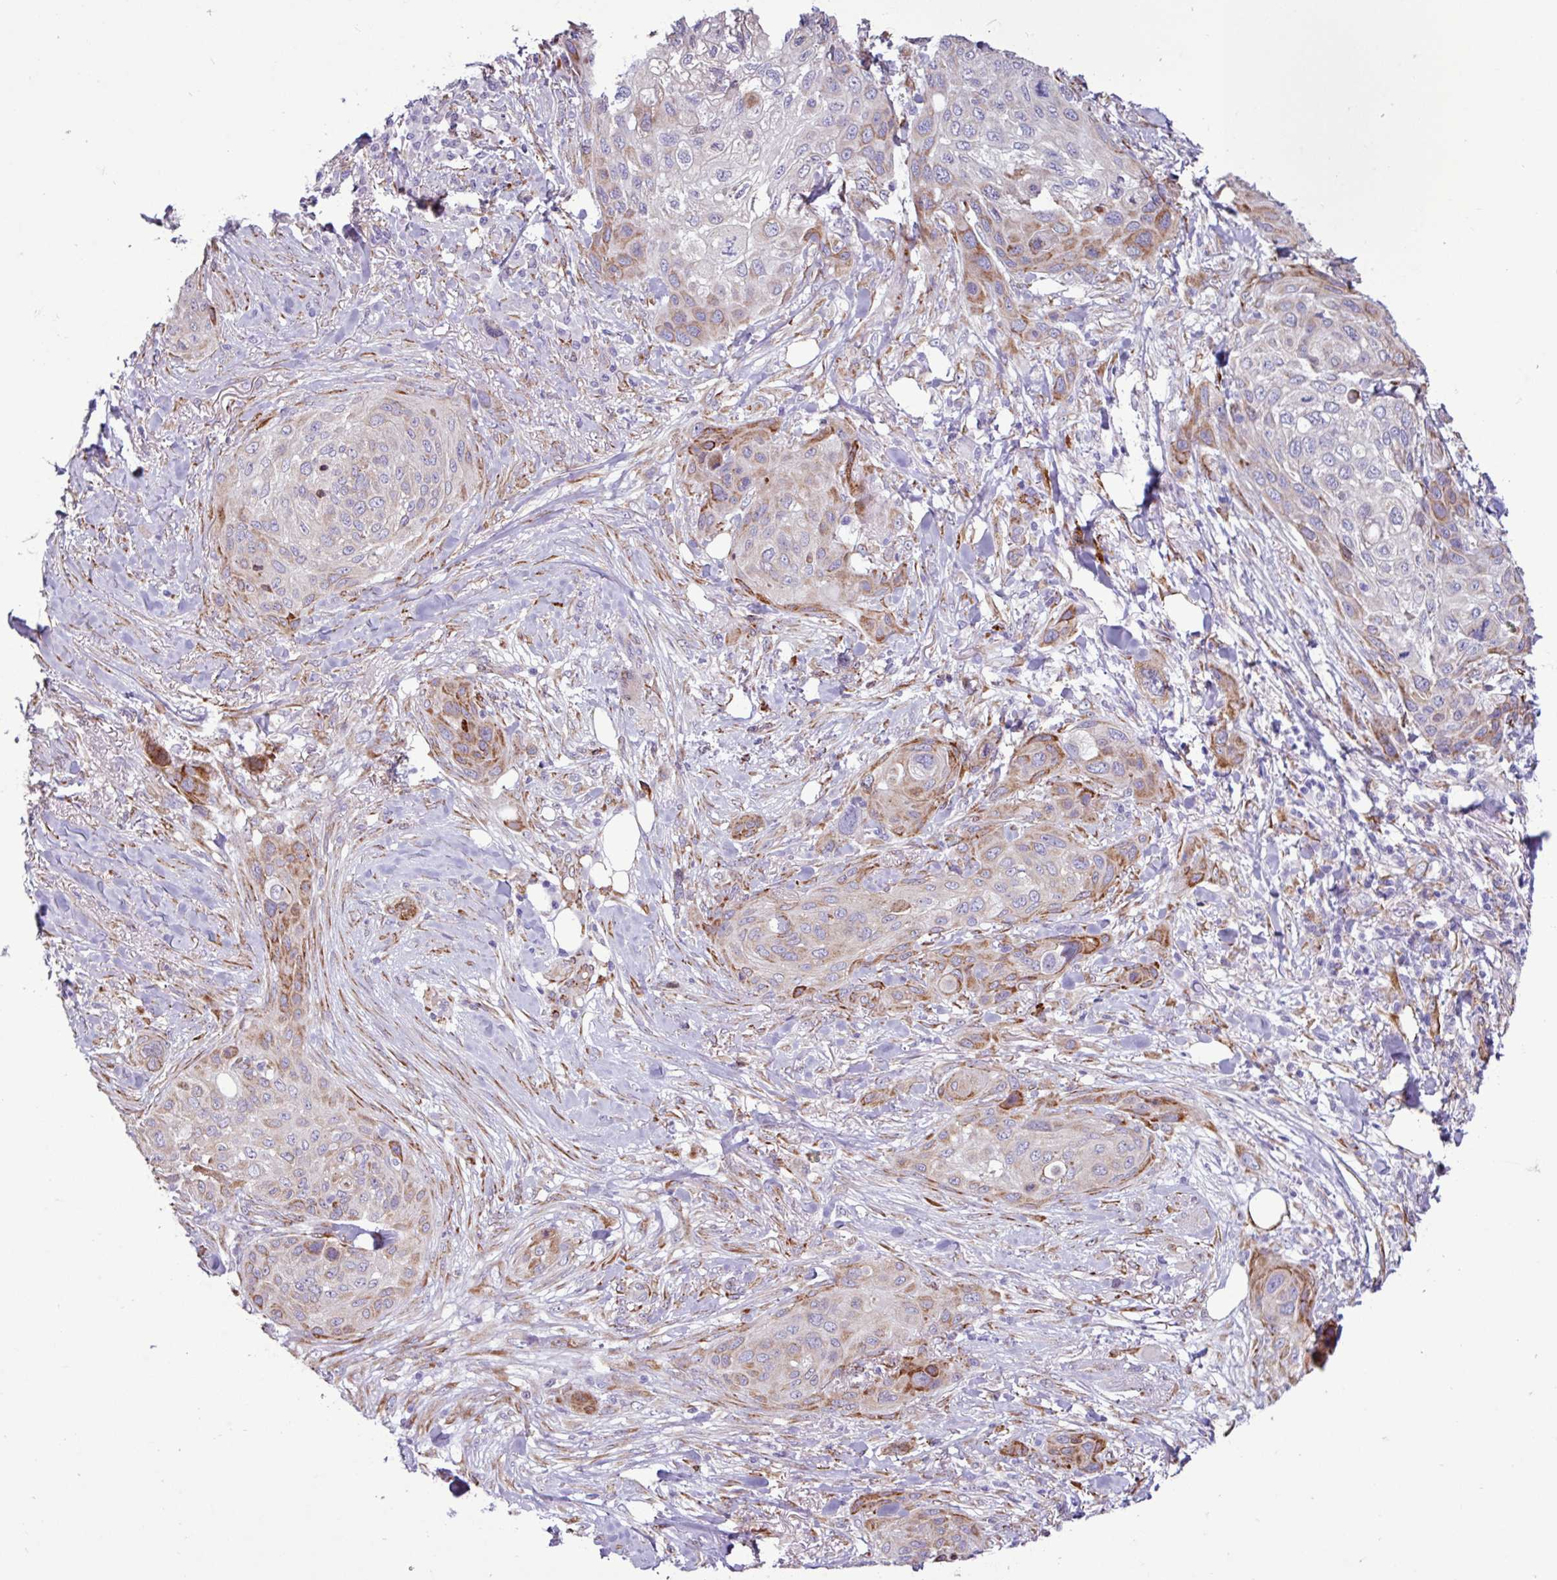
{"staining": {"intensity": "moderate", "quantity": "<25%", "location": "cytoplasmic/membranous"}, "tissue": "skin cancer", "cell_type": "Tumor cells", "image_type": "cancer", "snomed": [{"axis": "morphology", "description": "Squamous cell carcinoma, NOS"}, {"axis": "topography", "description": "Skin"}], "caption": "A brown stain highlights moderate cytoplasmic/membranous expression of a protein in human skin squamous cell carcinoma tumor cells.", "gene": "PPP1R35", "patient": {"sex": "female", "age": 87}}